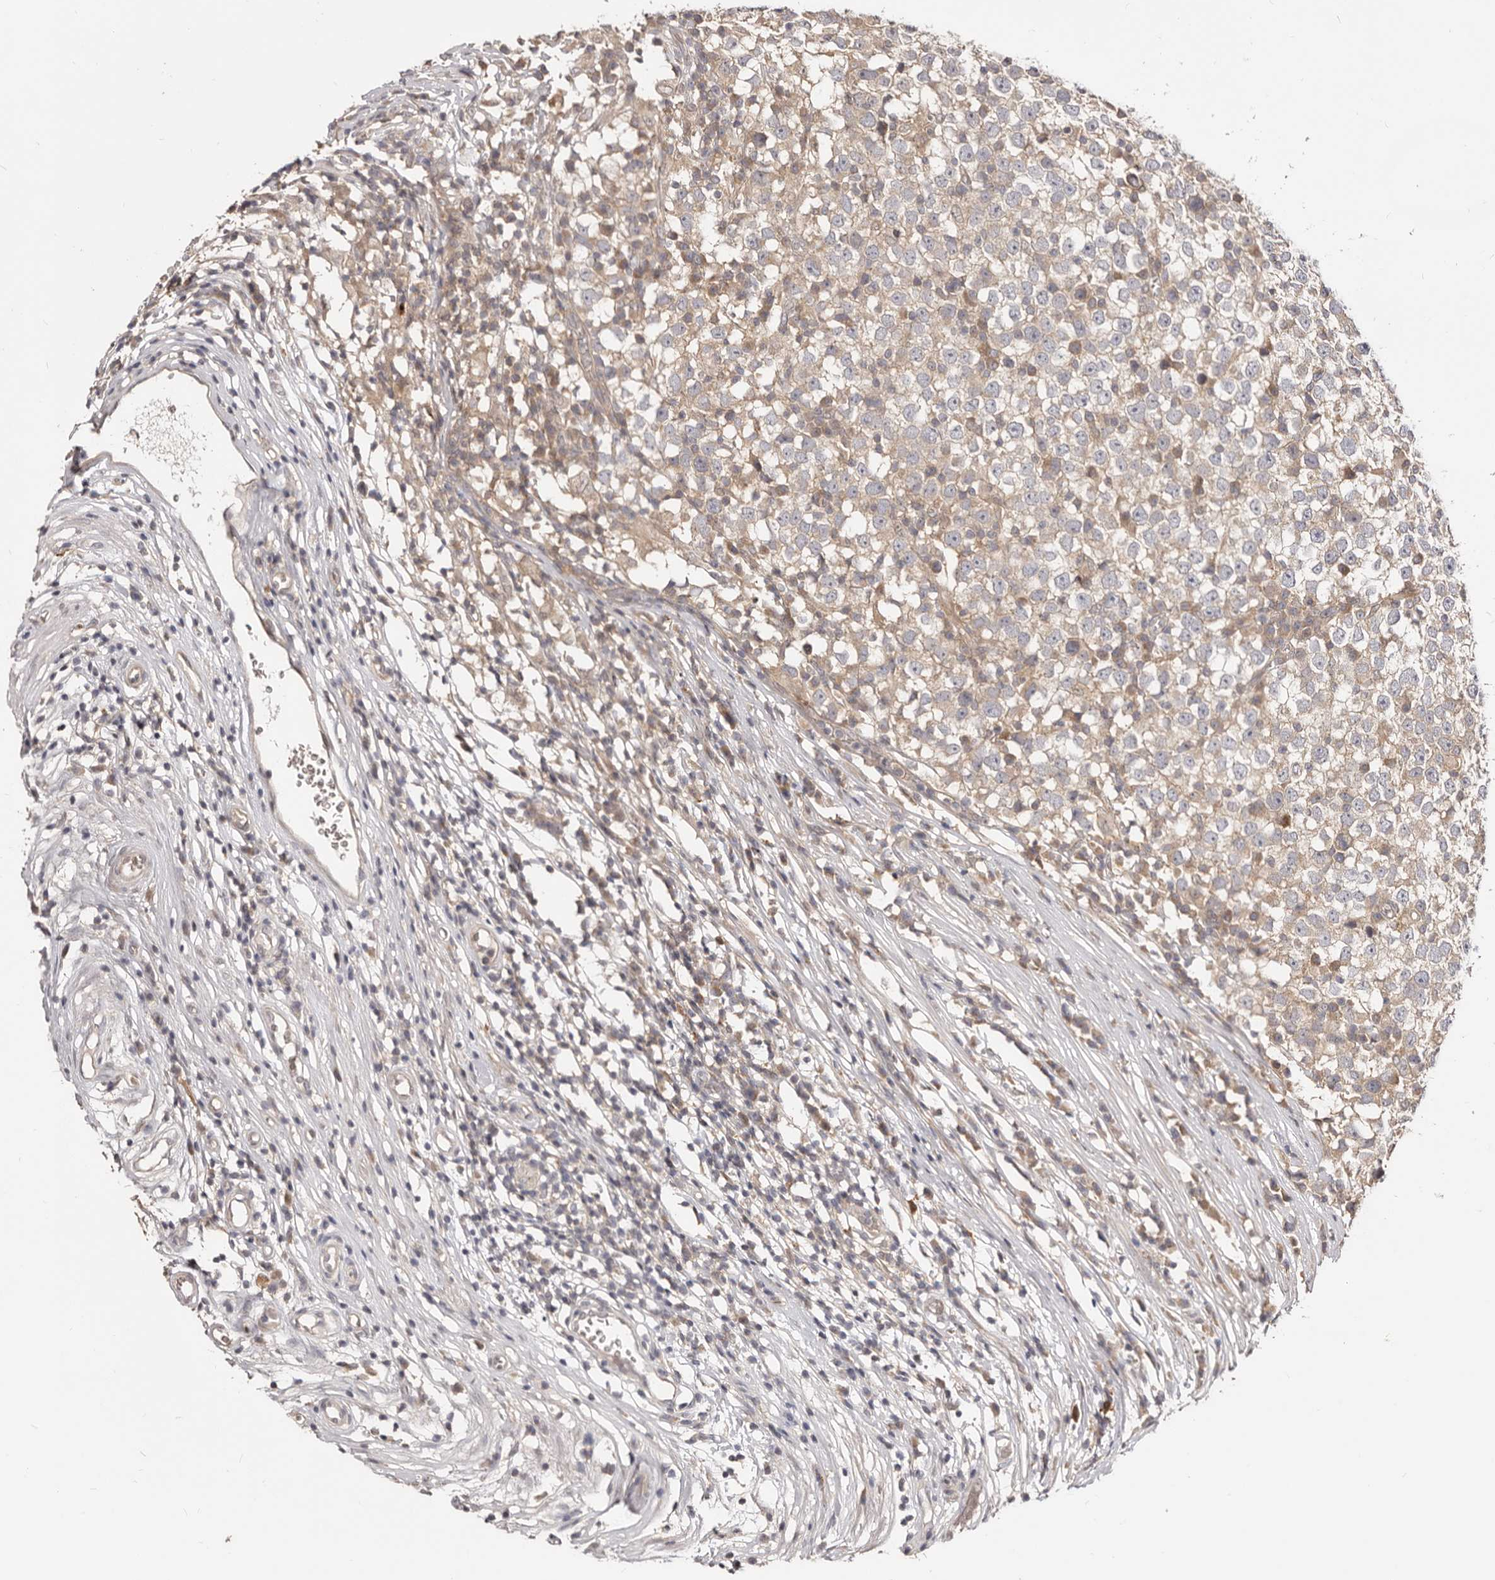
{"staining": {"intensity": "weak", "quantity": "25%-75%", "location": "cytoplasmic/membranous"}, "tissue": "testis cancer", "cell_type": "Tumor cells", "image_type": "cancer", "snomed": [{"axis": "morphology", "description": "Seminoma, NOS"}, {"axis": "topography", "description": "Testis"}], "caption": "Immunohistochemical staining of seminoma (testis) exhibits low levels of weak cytoplasmic/membranous expression in about 25%-75% of tumor cells.", "gene": "TC2N", "patient": {"sex": "male", "age": 65}}